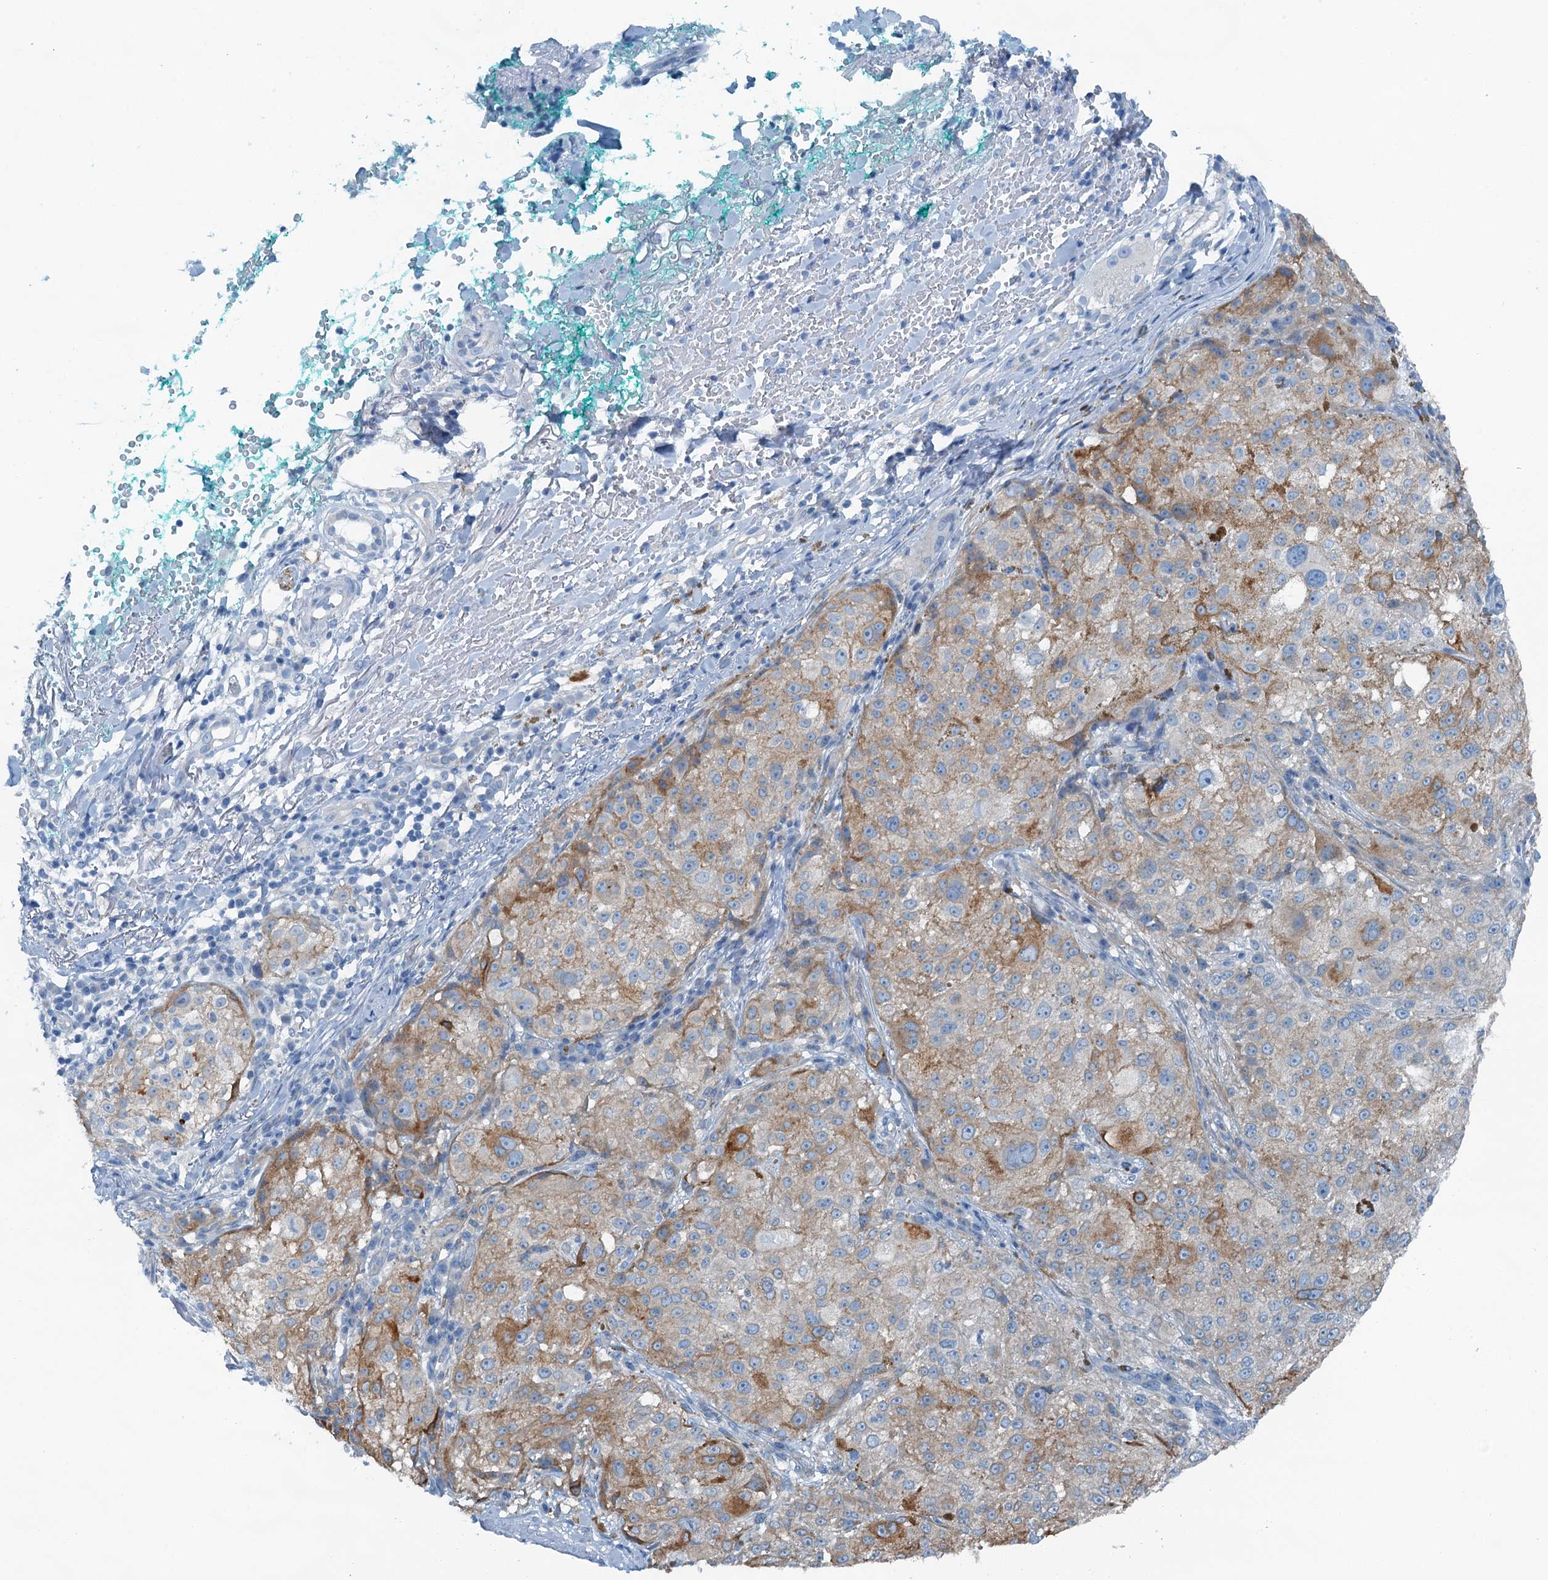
{"staining": {"intensity": "moderate", "quantity": "25%-75%", "location": "cytoplasmic/membranous"}, "tissue": "melanoma", "cell_type": "Tumor cells", "image_type": "cancer", "snomed": [{"axis": "morphology", "description": "Necrosis, NOS"}, {"axis": "morphology", "description": "Malignant melanoma, NOS"}, {"axis": "topography", "description": "Skin"}], "caption": "This photomicrograph exhibits immunohistochemistry (IHC) staining of melanoma, with medium moderate cytoplasmic/membranous expression in approximately 25%-75% of tumor cells.", "gene": "TMOD2", "patient": {"sex": "female", "age": 87}}